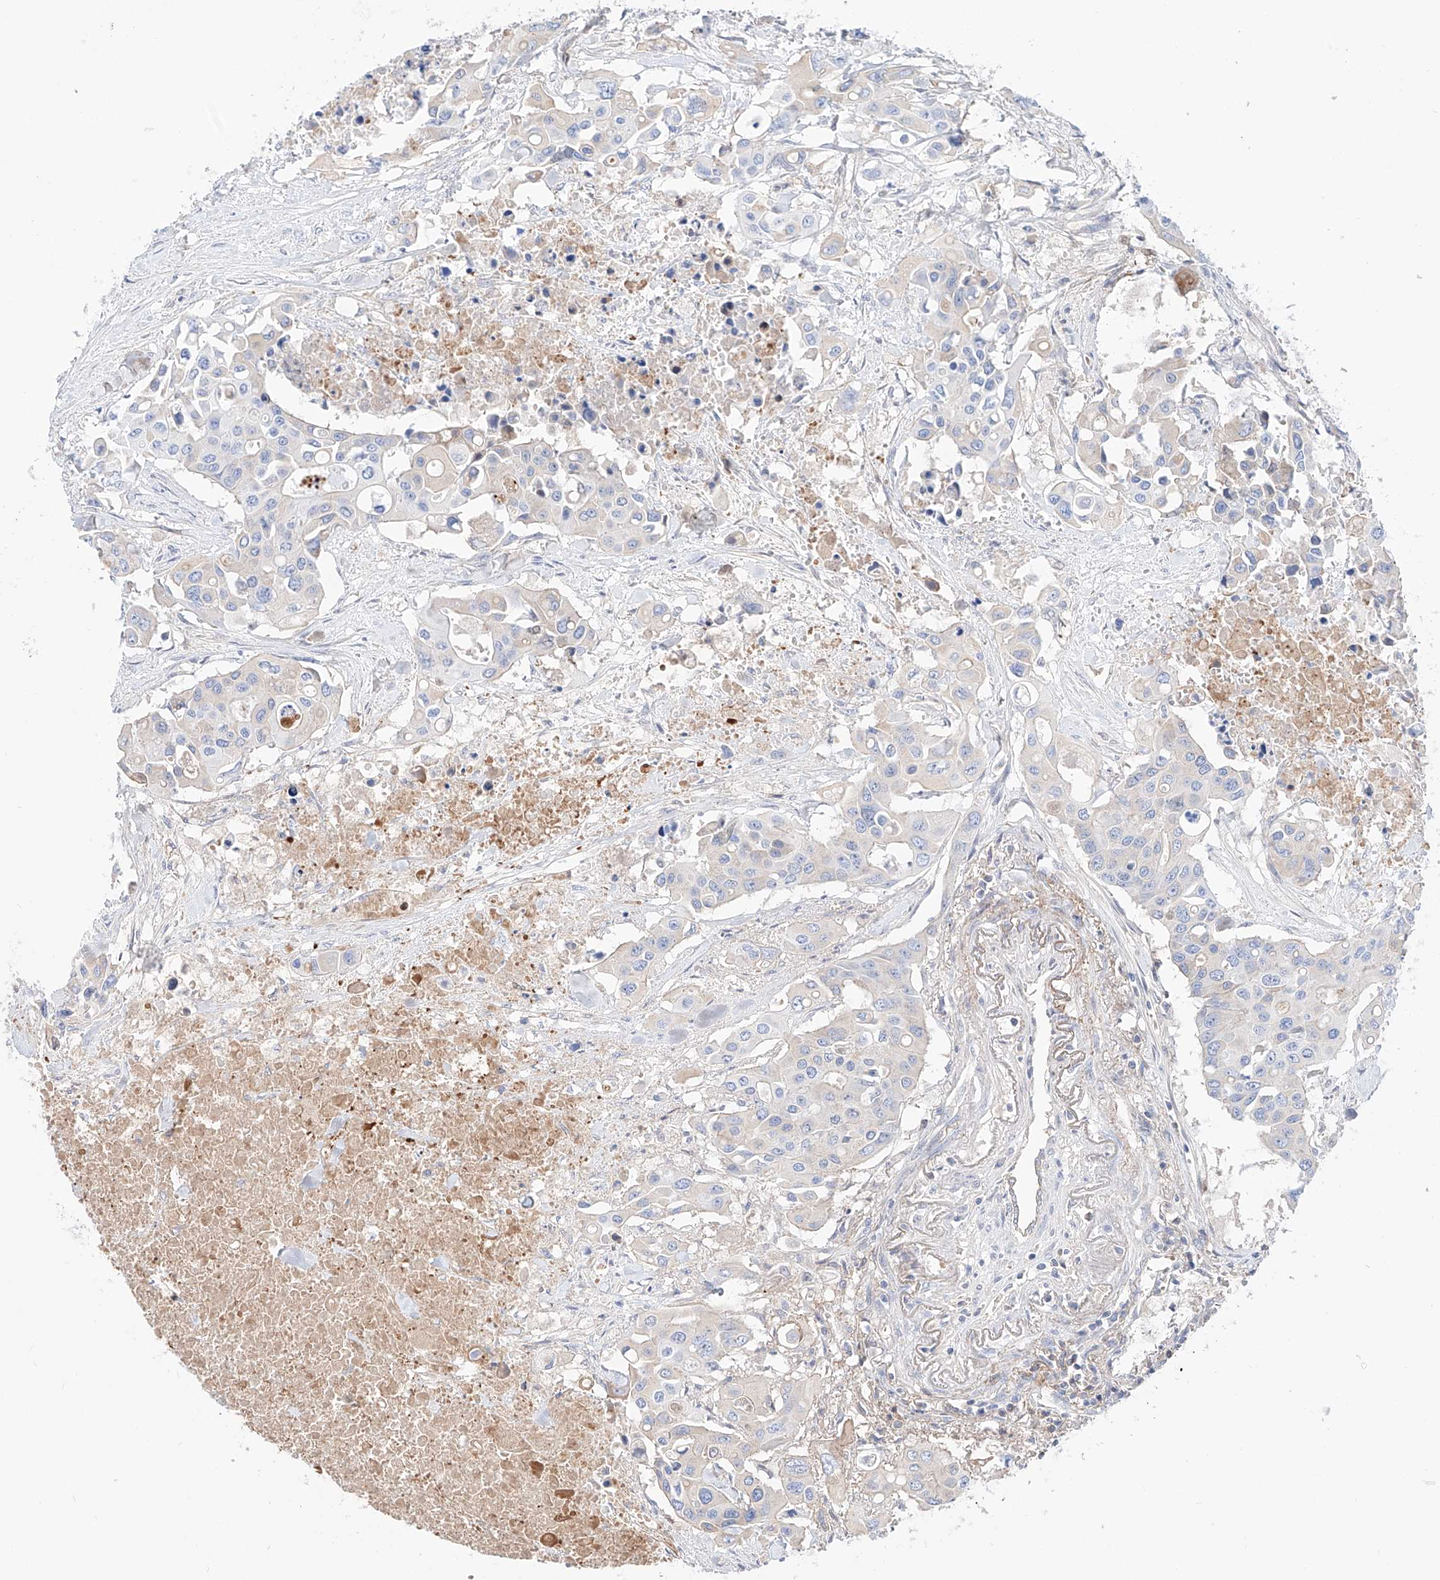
{"staining": {"intensity": "negative", "quantity": "none", "location": "none"}, "tissue": "colorectal cancer", "cell_type": "Tumor cells", "image_type": "cancer", "snomed": [{"axis": "morphology", "description": "Adenocarcinoma, NOS"}, {"axis": "topography", "description": "Colon"}], "caption": "Colorectal cancer (adenocarcinoma) was stained to show a protein in brown. There is no significant staining in tumor cells.", "gene": "PGGT1B", "patient": {"sex": "male", "age": 77}}